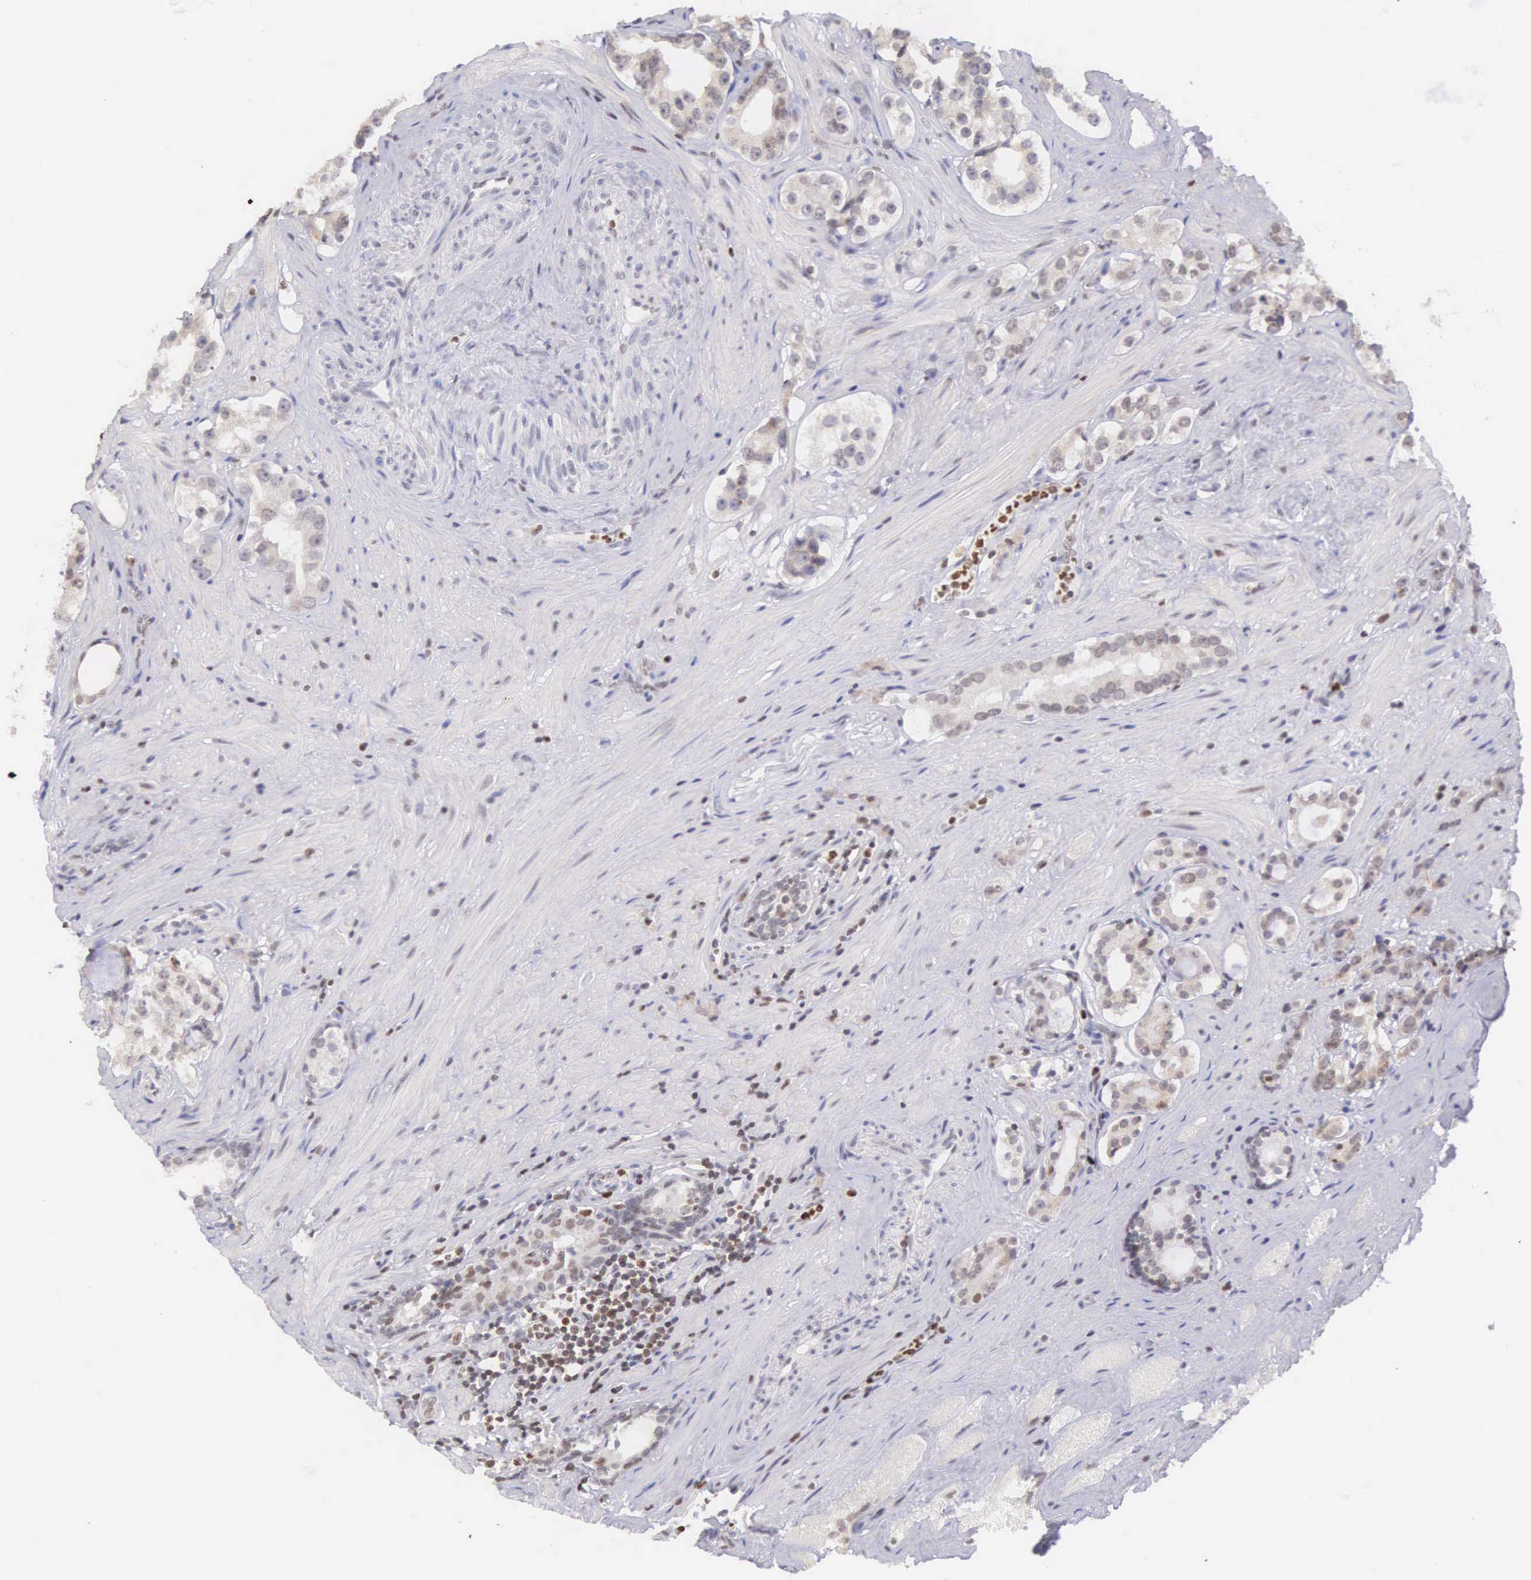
{"staining": {"intensity": "weak", "quantity": "25%-75%", "location": "nuclear"}, "tissue": "prostate cancer", "cell_type": "Tumor cells", "image_type": "cancer", "snomed": [{"axis": "morphology", "description": "Adenocarcinoma, Medium grade"}, {"axis": "topography", "description": "Prostate"}], "caption": "Prostate medium-grade adenocarcinoma tissue exhibits weak nuclear positivity in approximately 25%-75% of tumor cells (DAB (3,3'-diaminobenzidine) IHC, brown staining for protein, blue staining for nuclei).", "gene": "VRK1", "patient": {"sex": "male", "age": 73}}